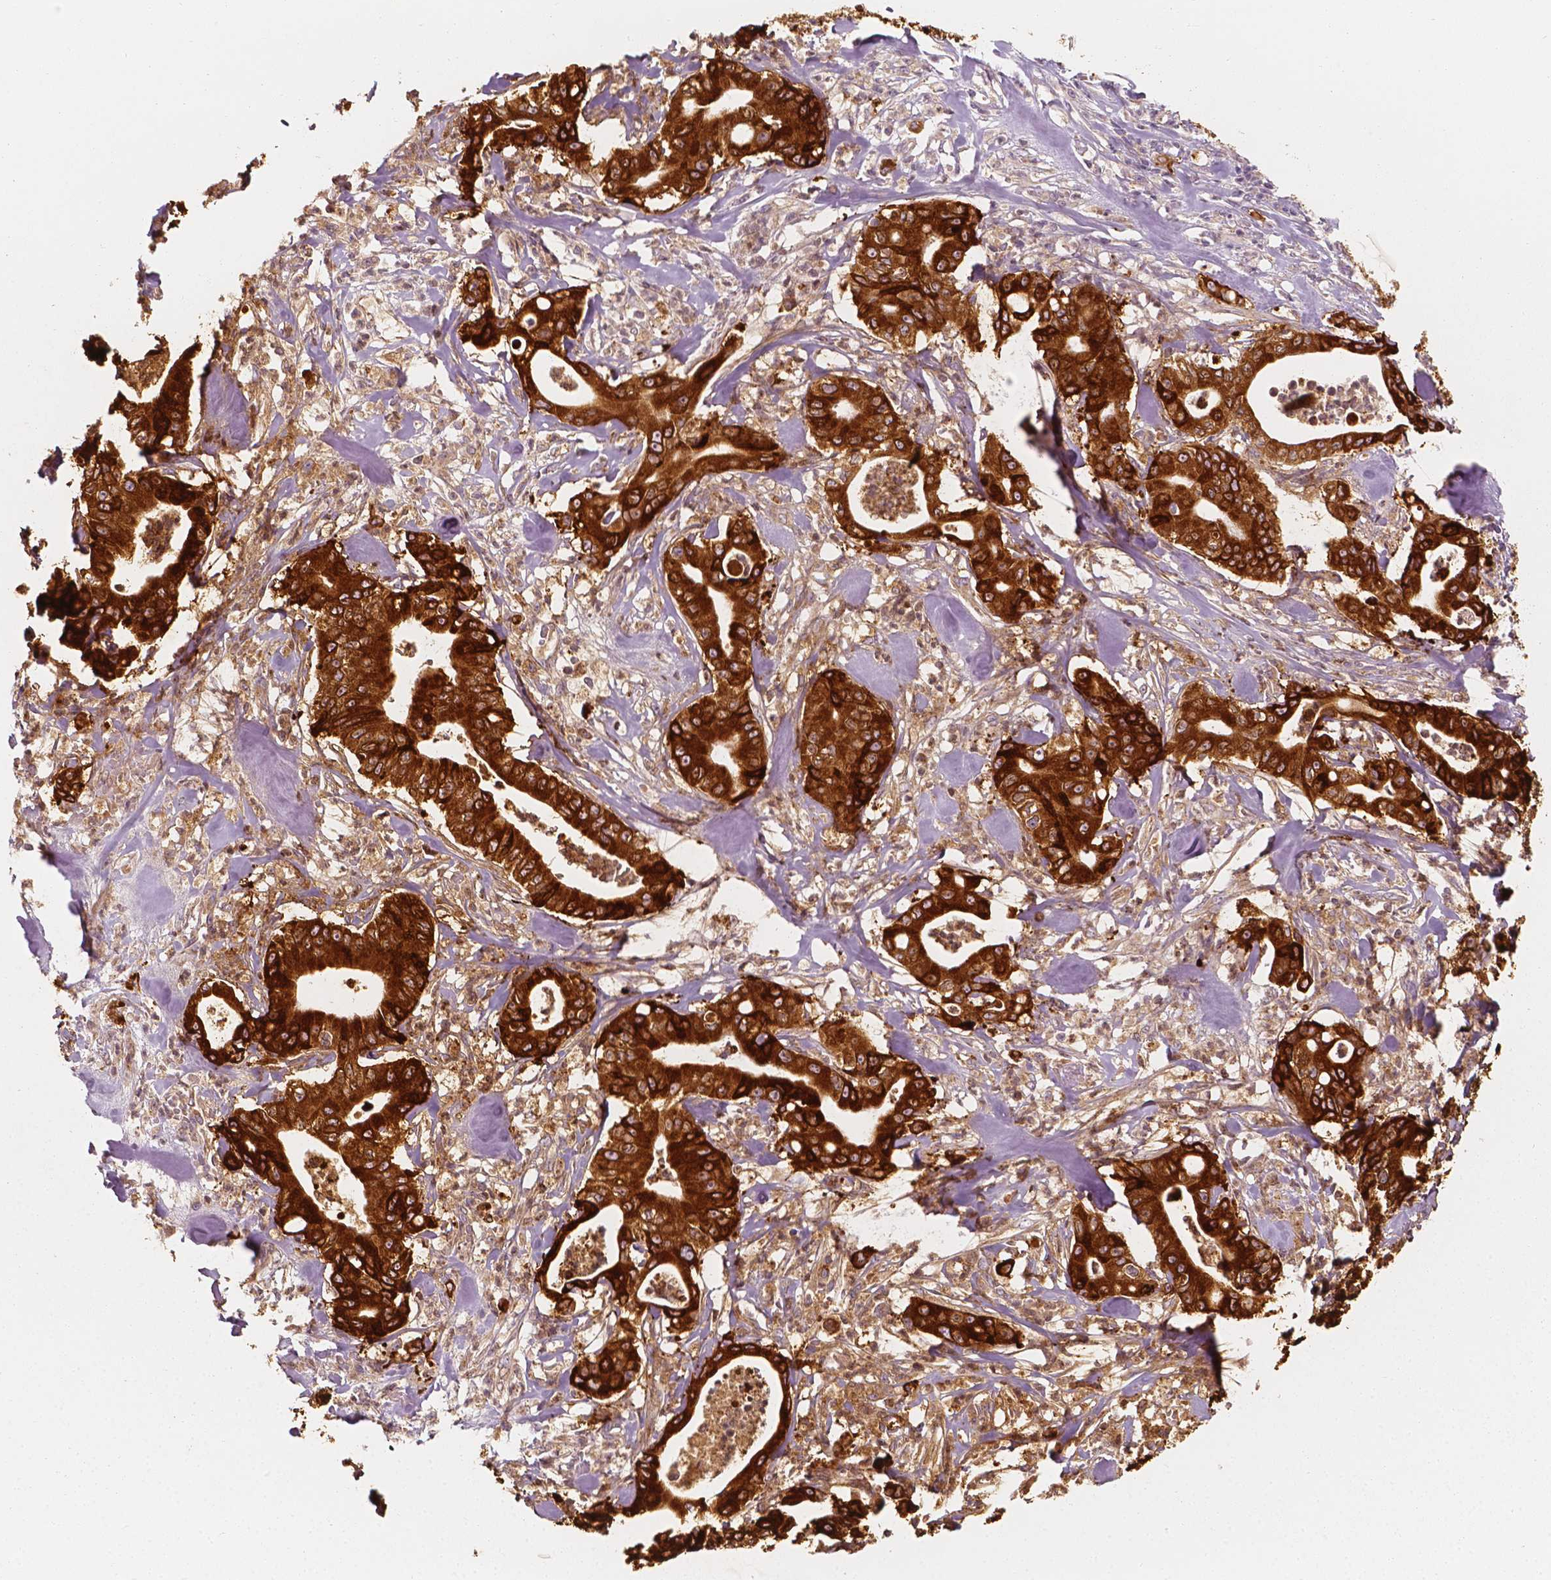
{"staining": {"intensity": "strong", "quantity": ">75%", "location": "cytoplasmic/membranous"}, "tissue": "pancreatic cancer", "cell_type": "Tumor cells", "image_type": "cancer", "snomed": [{"axis": "morphology", "description": "Adenocarcinoma, NOS"}, {"axis": "topography", "description": "Pancreas"}], "caption": "Strong cytoplasmic/membranous expression is identified in approximately >75% of tumor cells in pancreatic cancer.", "gene": "SHPK", "patient": {"sex": "male", "age": 71}}